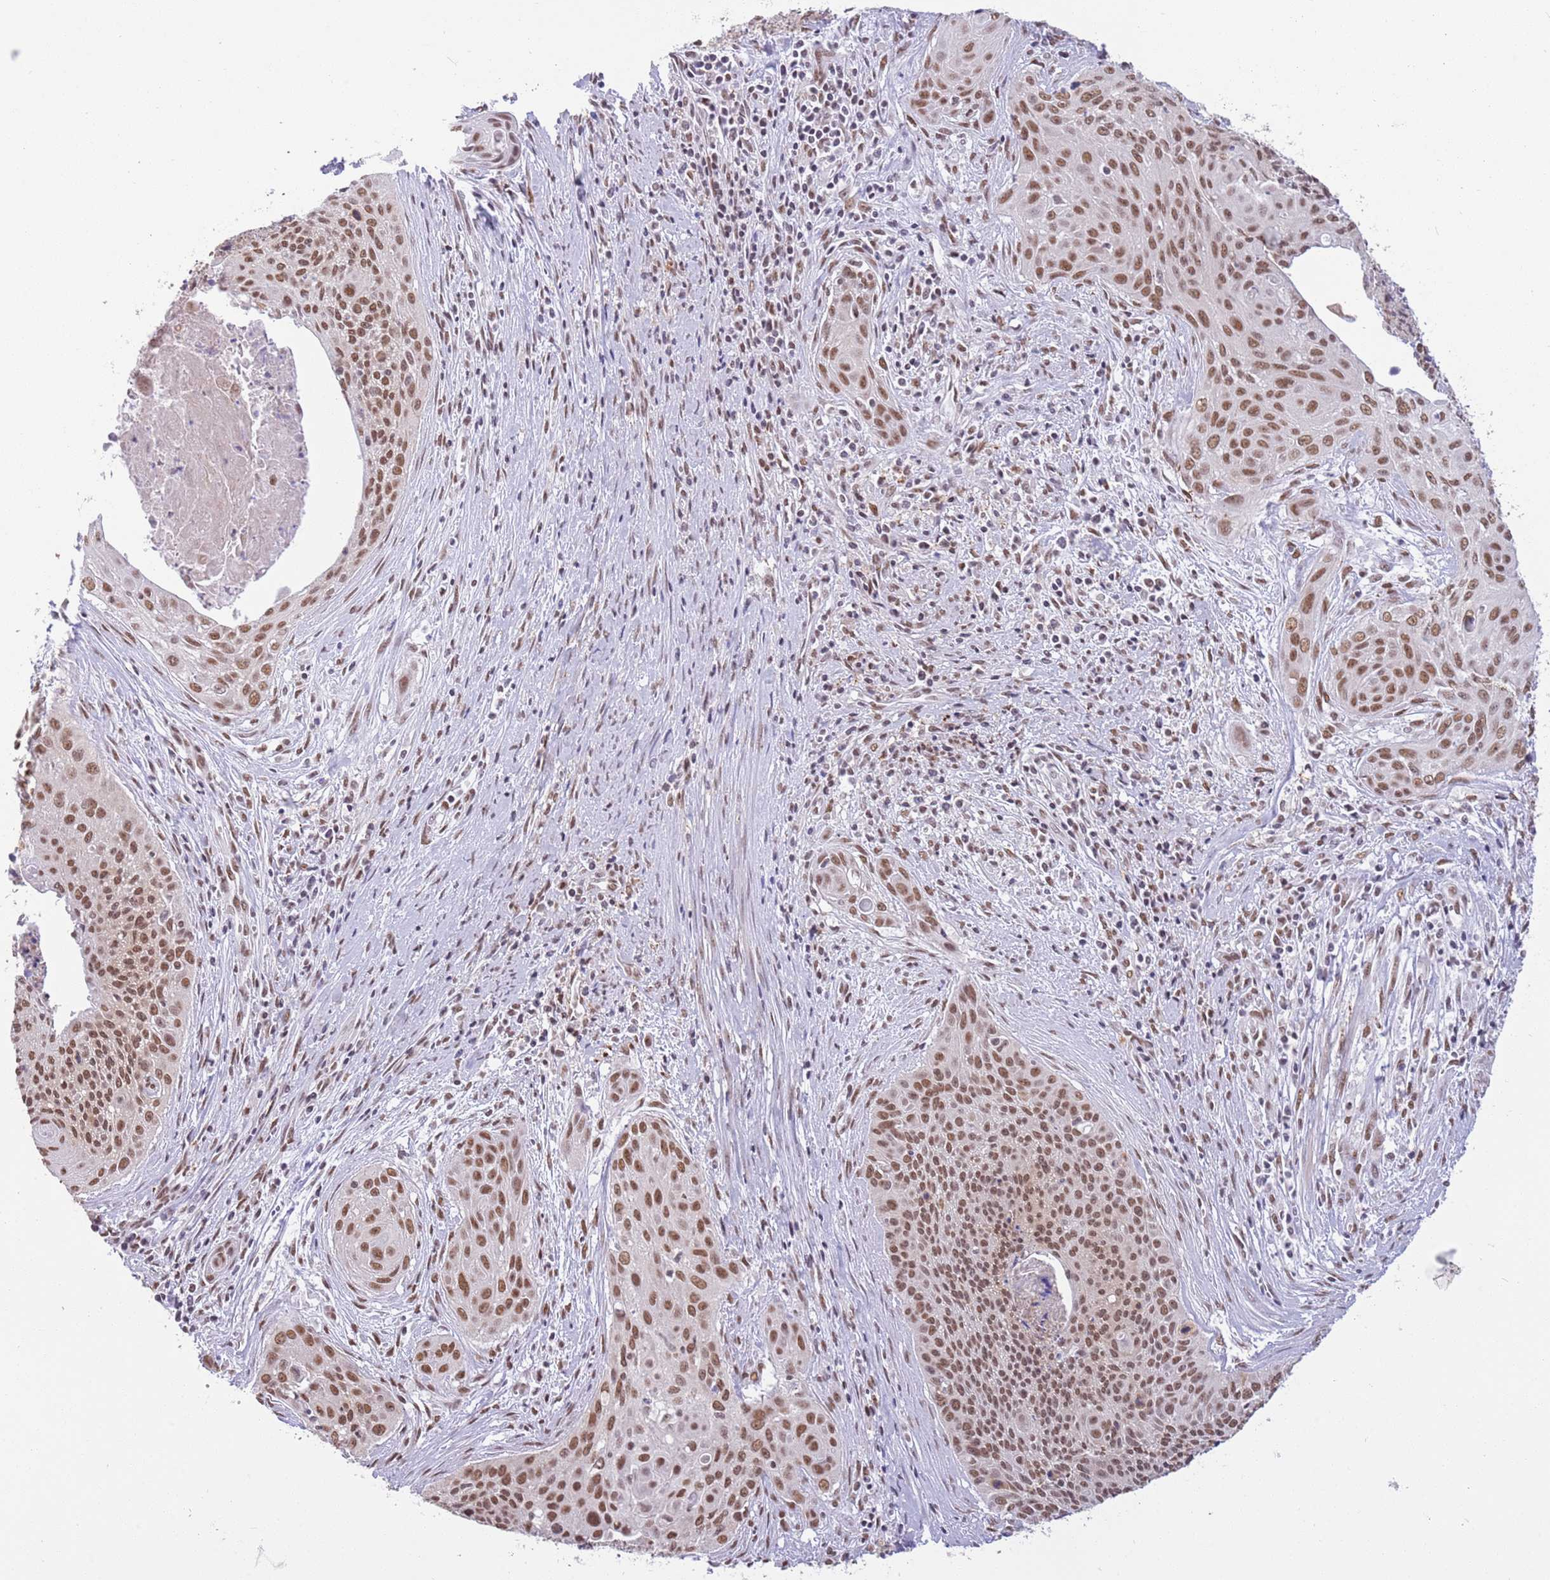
{"staining": {"intensity": "moderate", "quantity": ">75%", "location": "nuclear"}, "tissue": "cervical cancer", "cell_type": "Tumor cells", "image_type": "cancer", "snomed": [{"axis": "morphology", "description": "Squamous cell carcinoma, NOS"}, {"axis": "topography", "description": "Cervix"}], "caption": "Human cervical cancer (squamous cell carcinoma) stained with a brown dye shows moderate nuclear positive positivity in approximately >75% of tumor cells.", "gene": "TRIM32", "patient": {"sex": "female", "age": 55}}